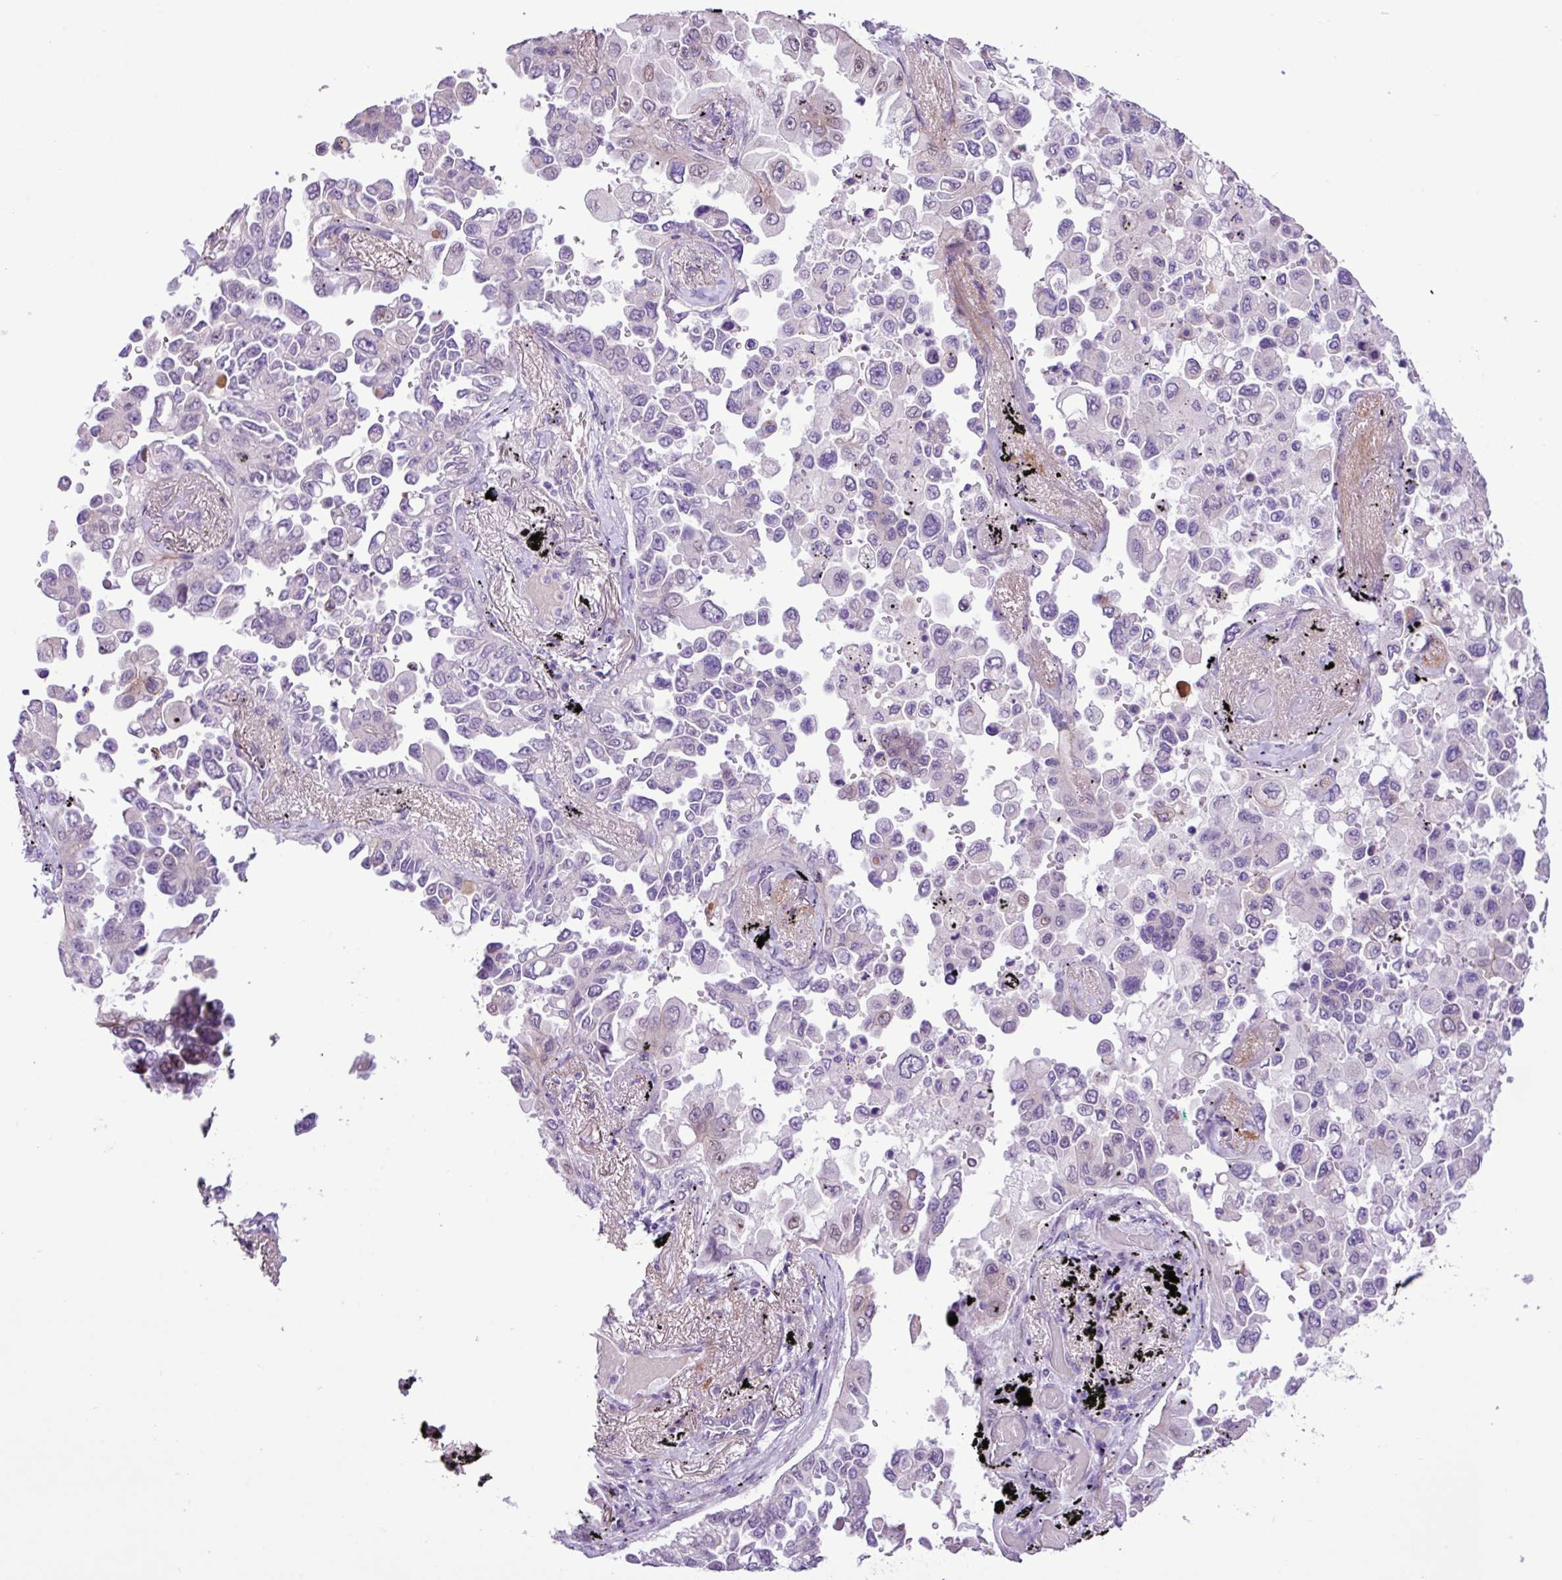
{"staining": {"intensity": "weak", "quantity": "<25%", "location": "nuclear"}, "tissue": "lung cancer", "cell_type": "Tumor cells", "image_type": "cancer", "snomed": [{"axis": "morphology", "description": "Adenocarcinoma, NOS"}, {"axis": "topography", "description": "Lung"}], "caption": "The photomicrograph displays no staining of tumor cells in lung cancer (adenocarcinoma).", "gene": "YLPM1", "patient": {"sex": "female", "age": 67}}